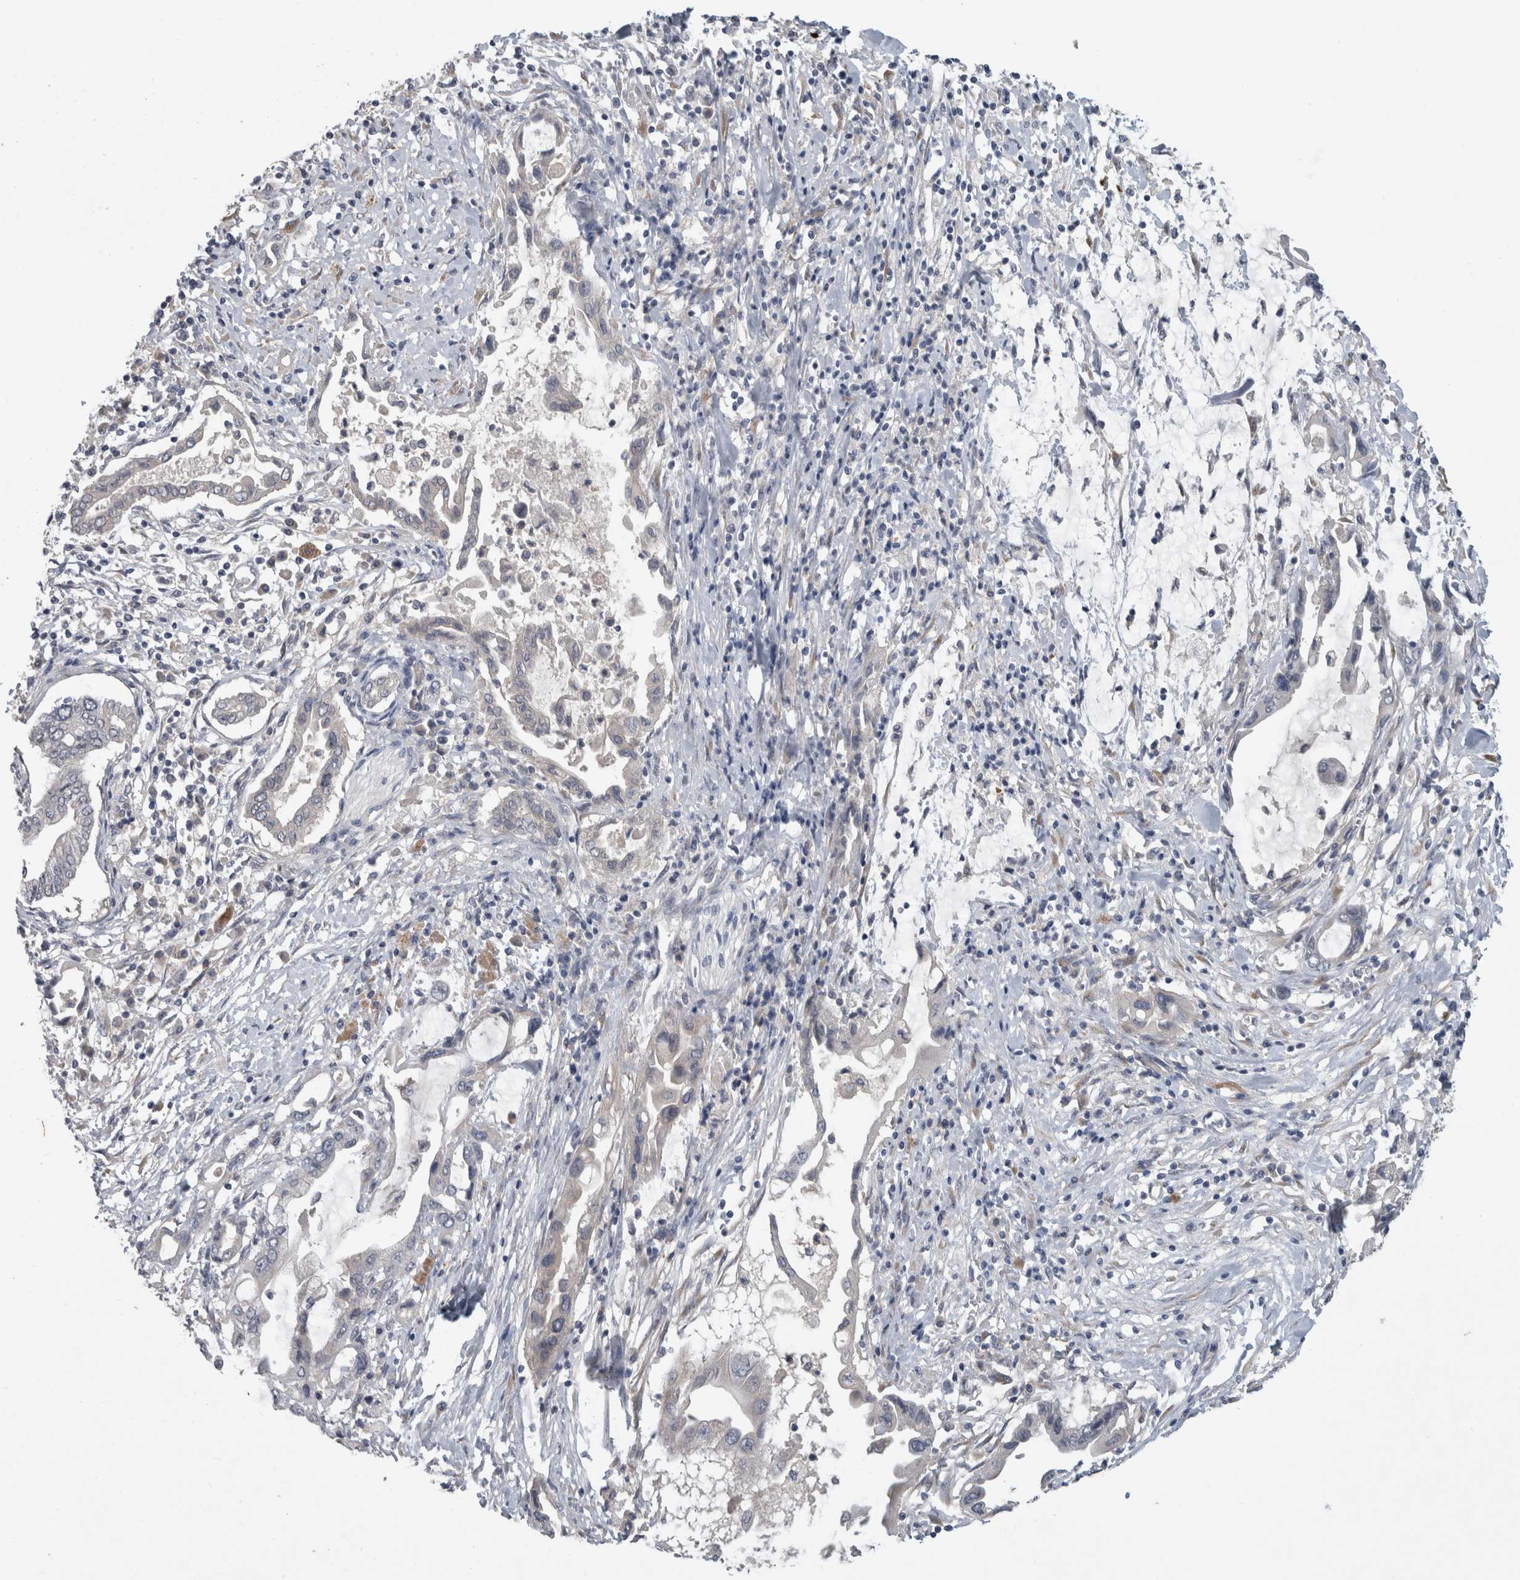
{"staining": {"intensity": "negative", "quantity": "none", "location": "none"}, "tissue": "pancreatic cancer", "cell_type": "Tumor cells", "image_type": "cancer", "snomed": [{"axis": "morphology", "description": "Adenocarcinoma, NOS"}, {"axis": "topography", "description": "Pancreas"}], "caption": "High magnification brightfield microscopy of adenocarcinoma (pancreatic) stained with DAB (brown) and counterstained with hematoxylin (blue): tumor cells show no significant positivity.", "gene": "SLC22A11", "patient": {"sex": "female", "age": 57}}